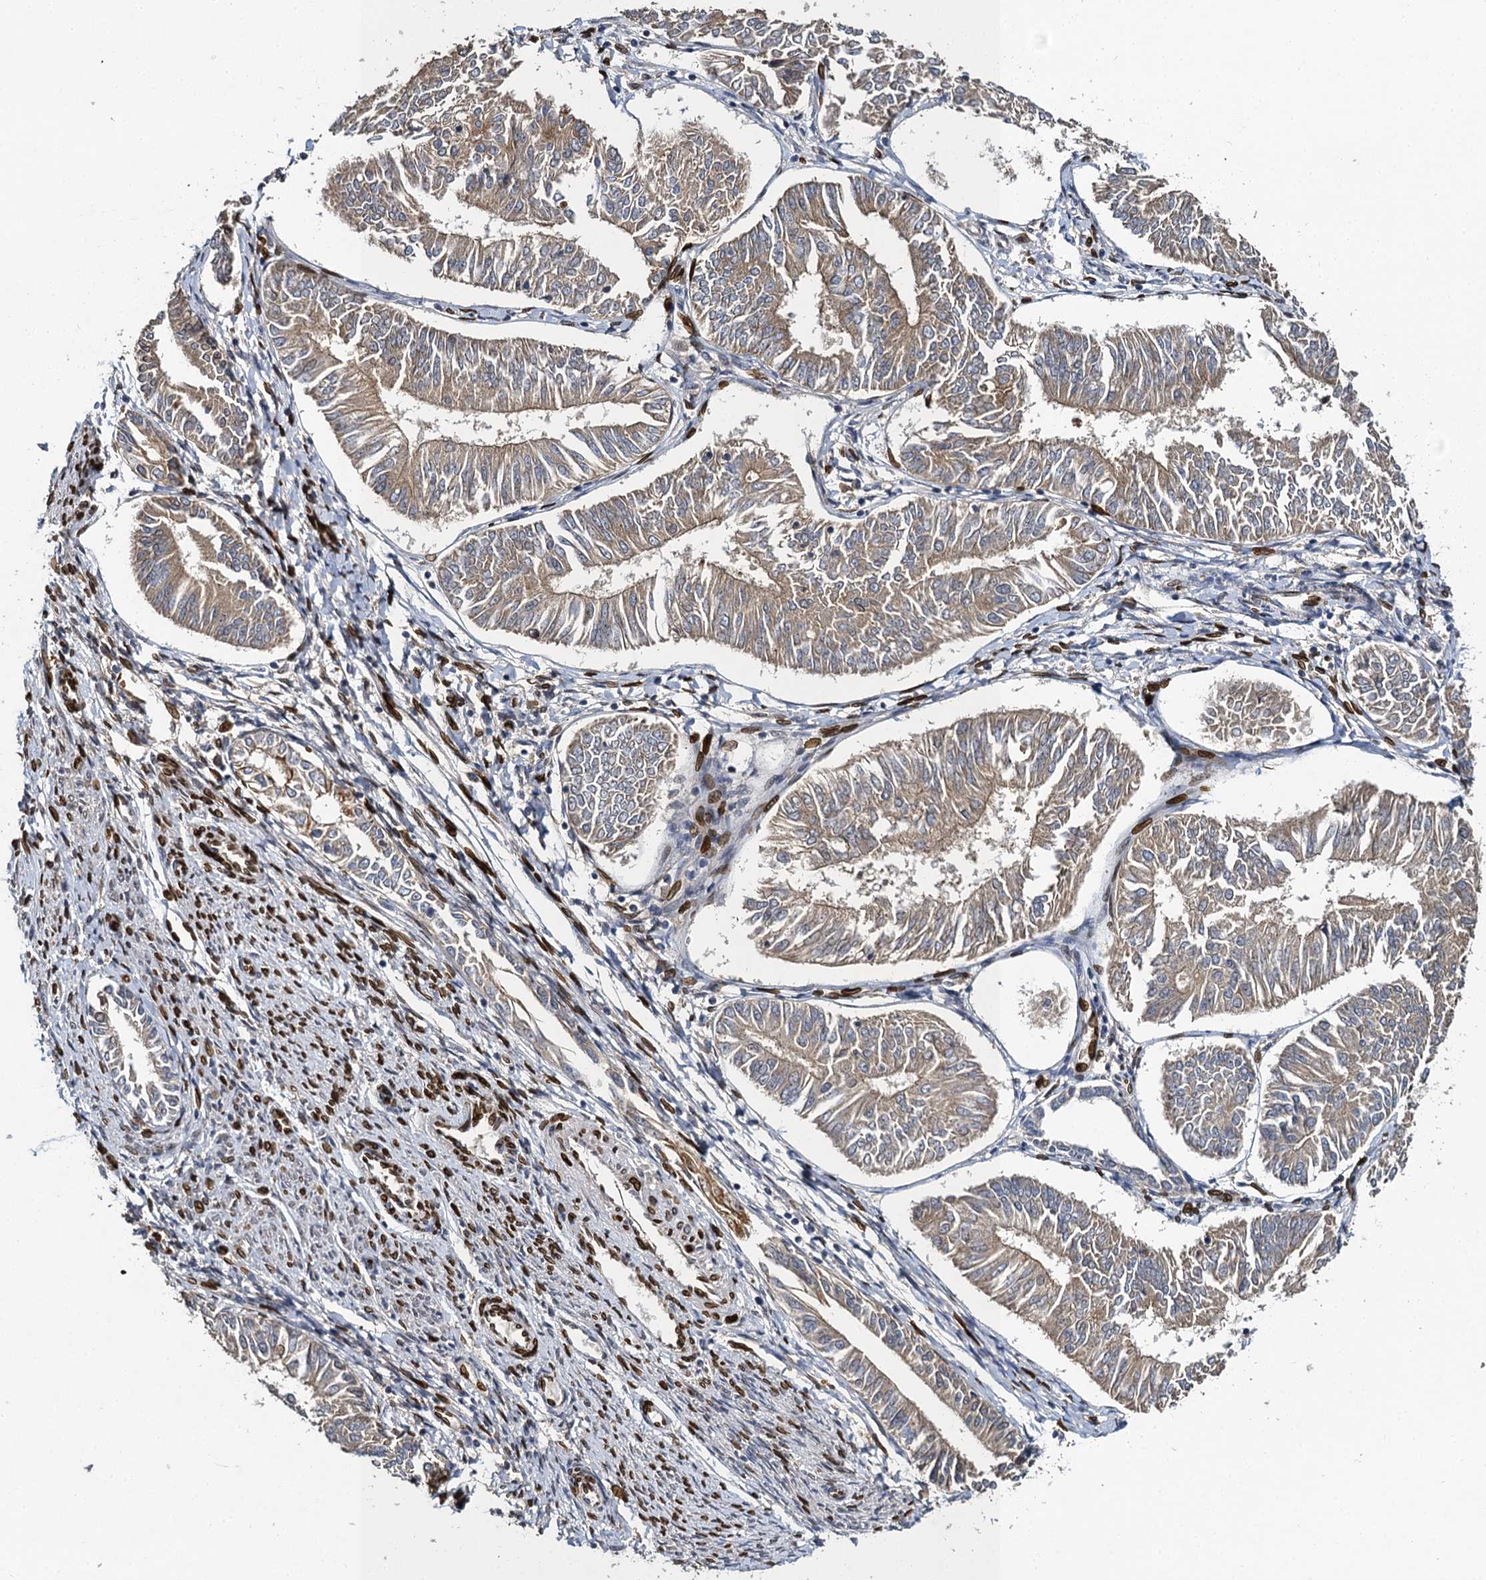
{"staining": {"intensity": "weak", "quantity": ">75%", "location": "cytoplasmic/membranous"}, "tissue": "endometrial cancer", "cell_type": "Tumor cells", "image_type": "cancer", "snomed": [{"axis": "morphology", "description": "Adenocarcinoma, NOS"}, {"axis": "topography", "description": "Endometrium"}], "caption": "Adenocarcinoma (endometrial) tissue demonstrates weak cytoplasmic/membranous positivity in about >75% of tumor cells (brown staining indicates protein expression, while blue staining denotes nuclei).", "gene": "SLC11A2", "patient": {"sex": "female", "age": 58}}